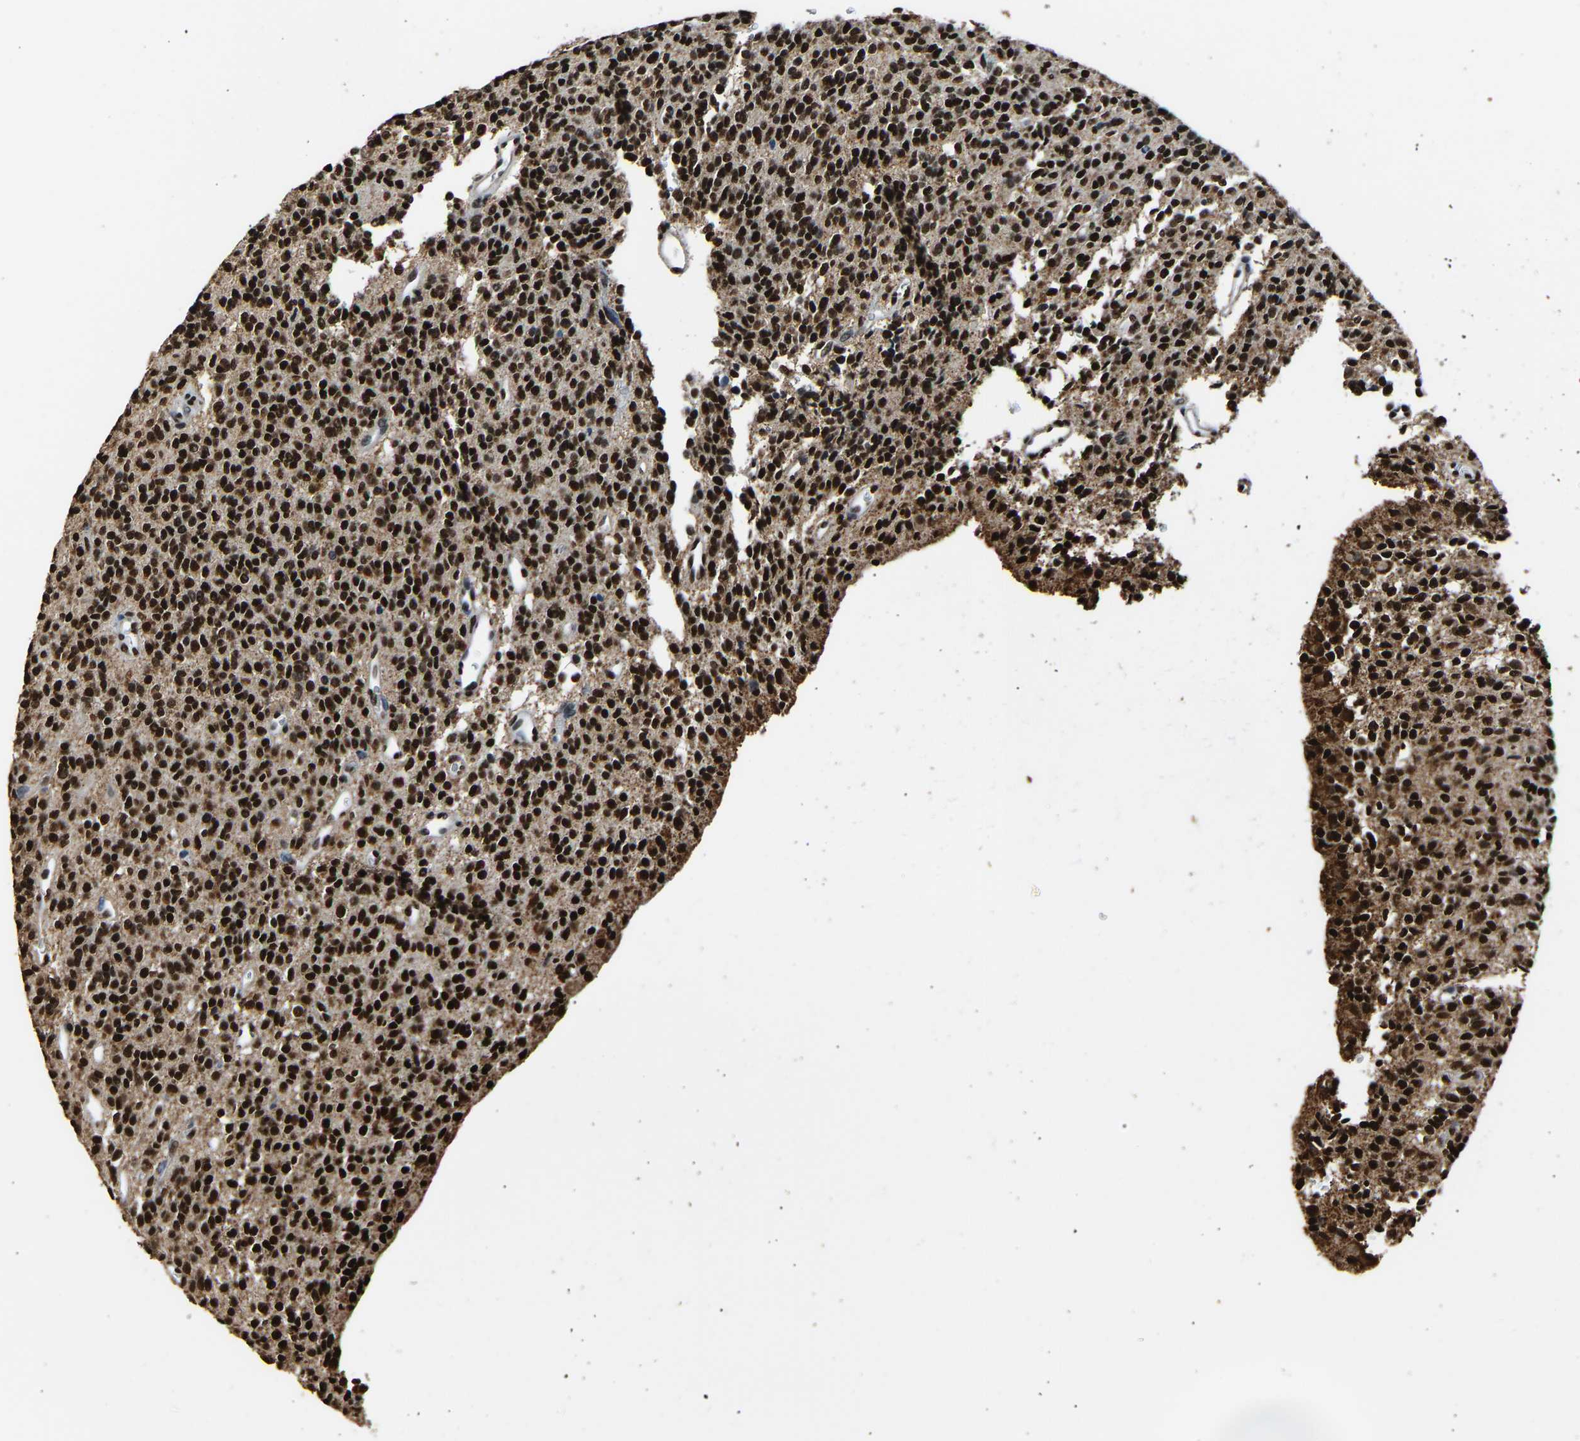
{"staining": {"intensity": "strong", "quantity": ">75%", "location": "nuclear"}, "tissue": "glioma", "cell_type": "Tumor cells", "image_type": "cancer", "snomed": [{"axis": "morphology", "description": "Glioma, malignant, High grade"}, {"axis": "topography", "description": "Brain"}], "caption": "Human malignant high-grade glioma stained for a protein (brown) shows strong nuclear positive positivity in approximately >75% of tumor cells.", "gene": "SAFB", "patient": {"sex": "male", "age": 34}}